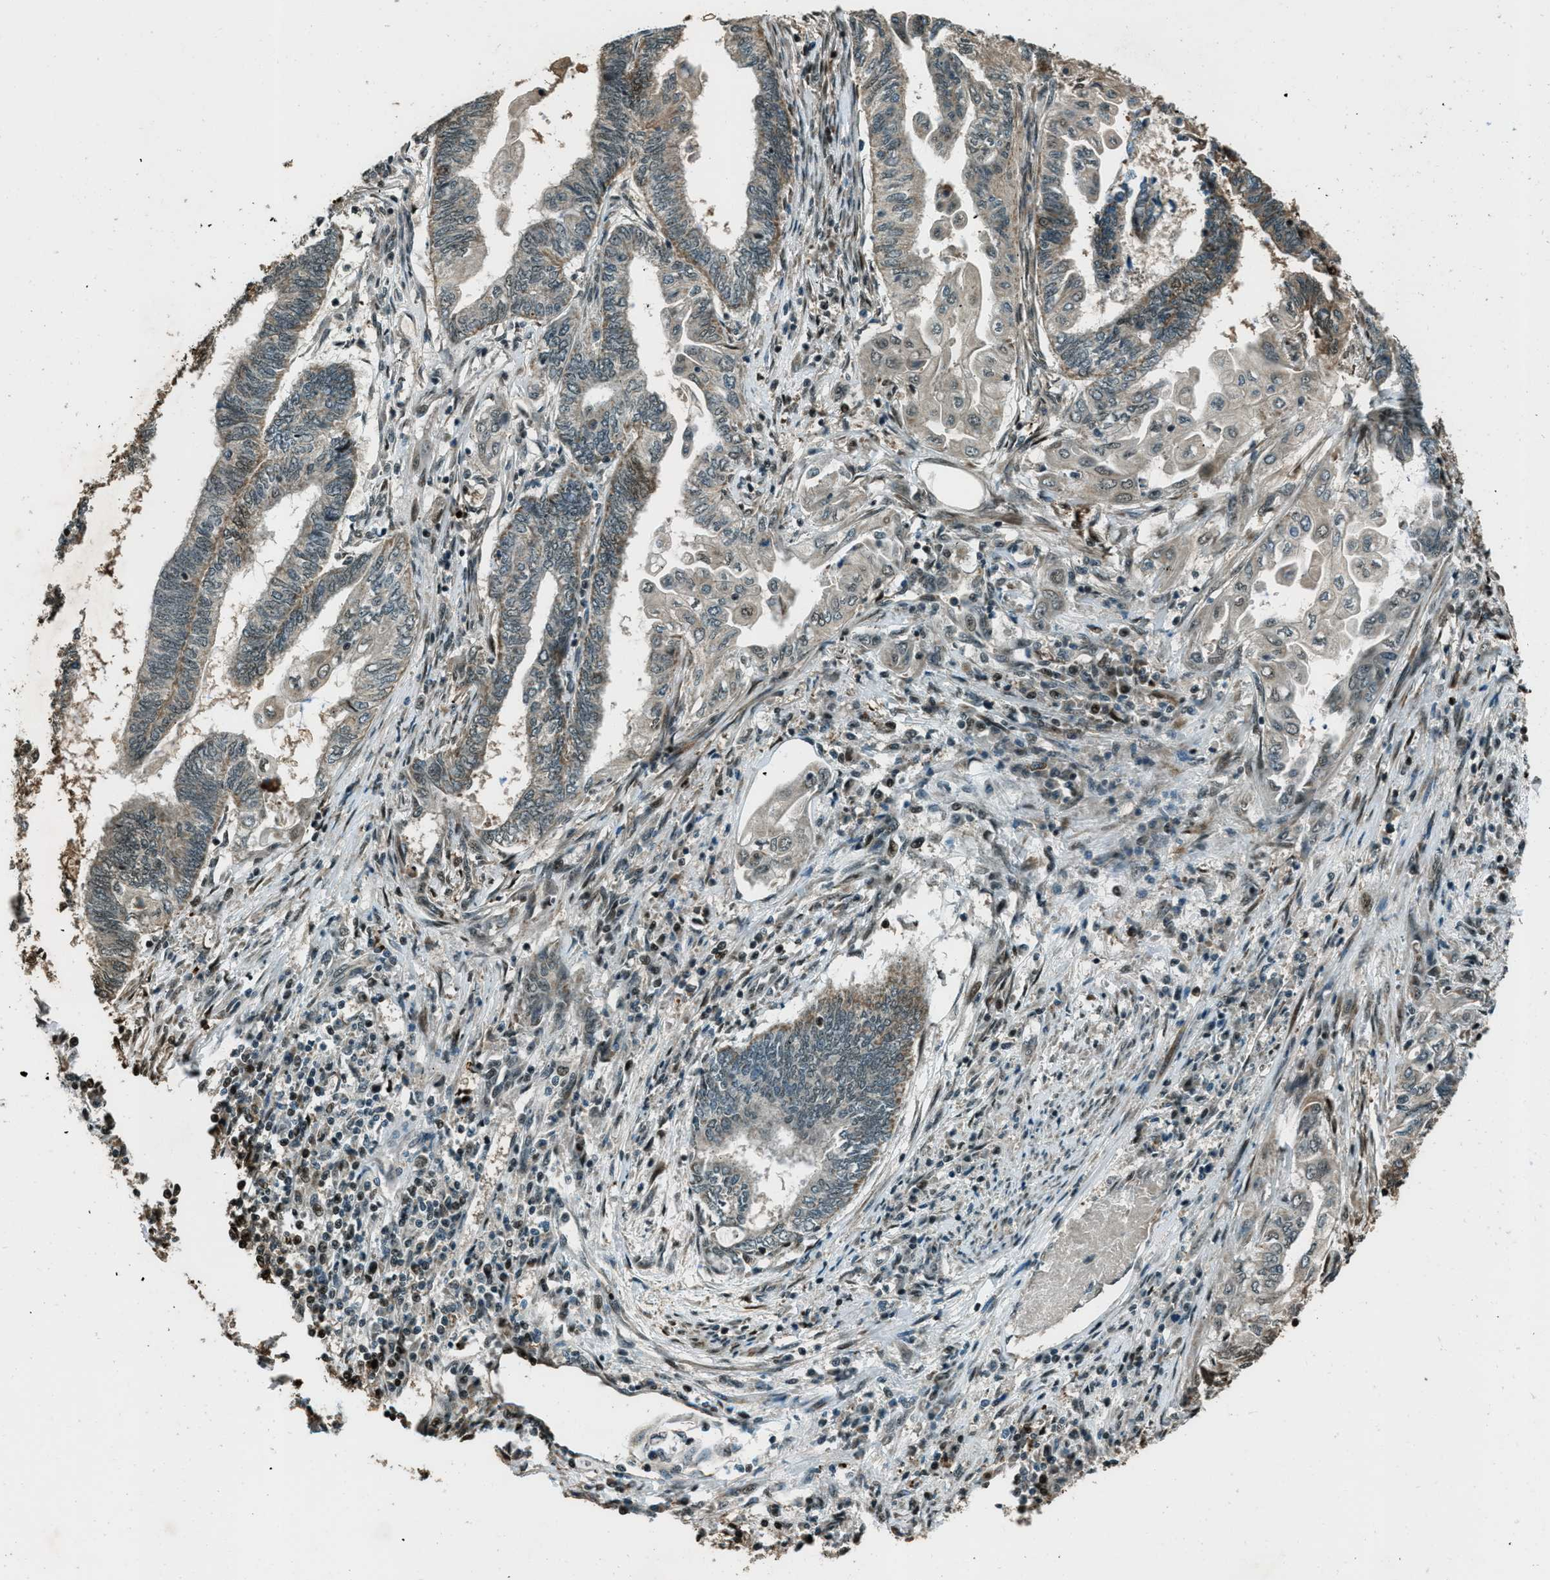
{"staining": {"intensity": "moderate", "quantity": "25%-75%", "location": "cytoplasmic/membranous,nuclear"}, "tissue": "endometrial cancer", "cell_type": "Tumor cells", "image_type": "cancer", "snomed": [{"axis": "morphology", "description": "Adenocarcinoma, NOS"}, {"axis": "topography", "description": "Uterus"}, {"axis": "topography", "description": "Endometrium"}], "caption": "Immunohistochemistry photomicrograph of endometrial adenocarcinoma stained for a protein (brown), which demonstrates medium levels of moderate cytoplasmic/membranous and nuclear staining in approximately 25%-75% of tumor cells.", "gene": "TARDBP", "patient": {"sex": "female", "age": 70}}